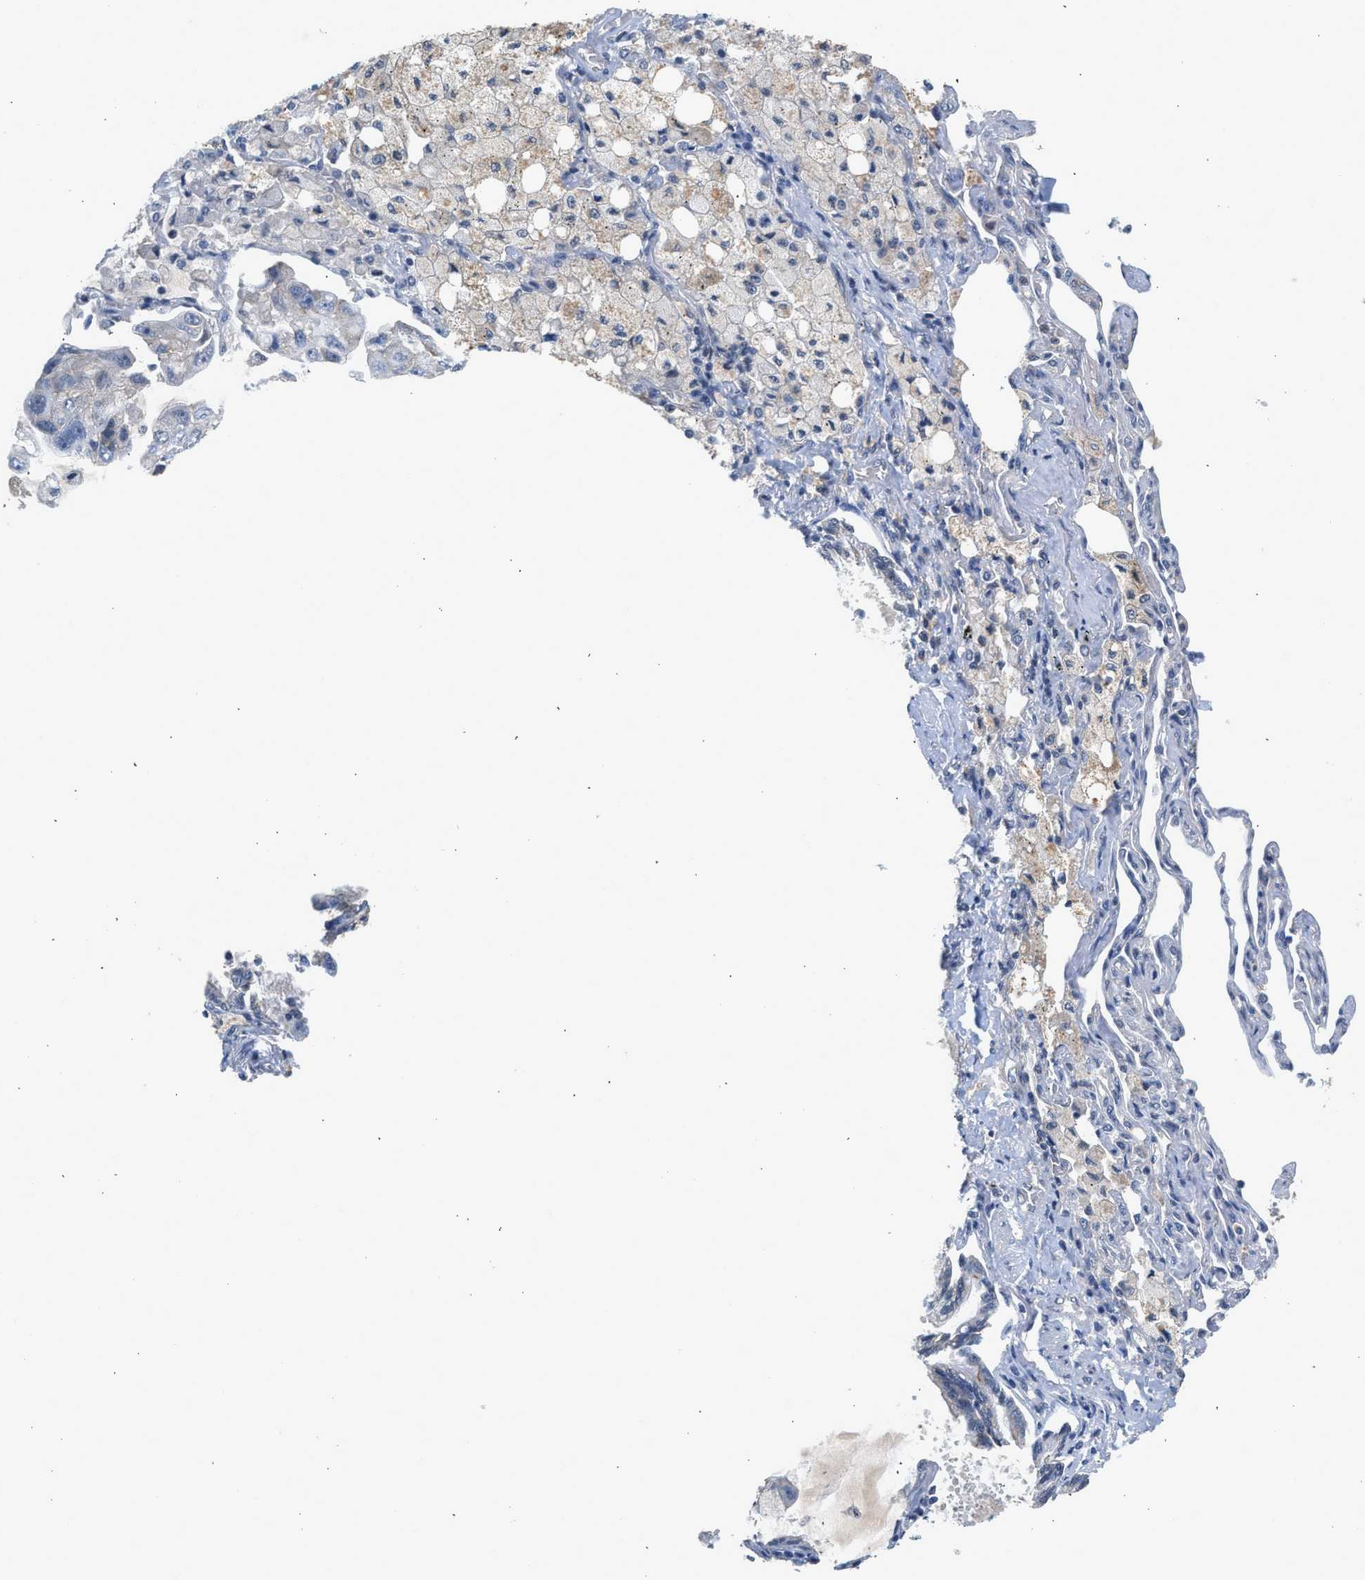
{"staining": {"intensity": "negative", "quantity": "none", "location": "none"}, "tissue": "lung cancer", "cell_type": "Tumor cells", "image_type": "cancer", "snomed": [{"axis": "morphology", "description": "Adenocarcinoma, NOS"}, {"axis": "topography", "description": "Lung"}], "caption": "Protein analysis of lung cancer exhibits no significant positivity in tumor cells.", "gene": "CSF3R", "patient": {"sex": "male", "age": 64}}